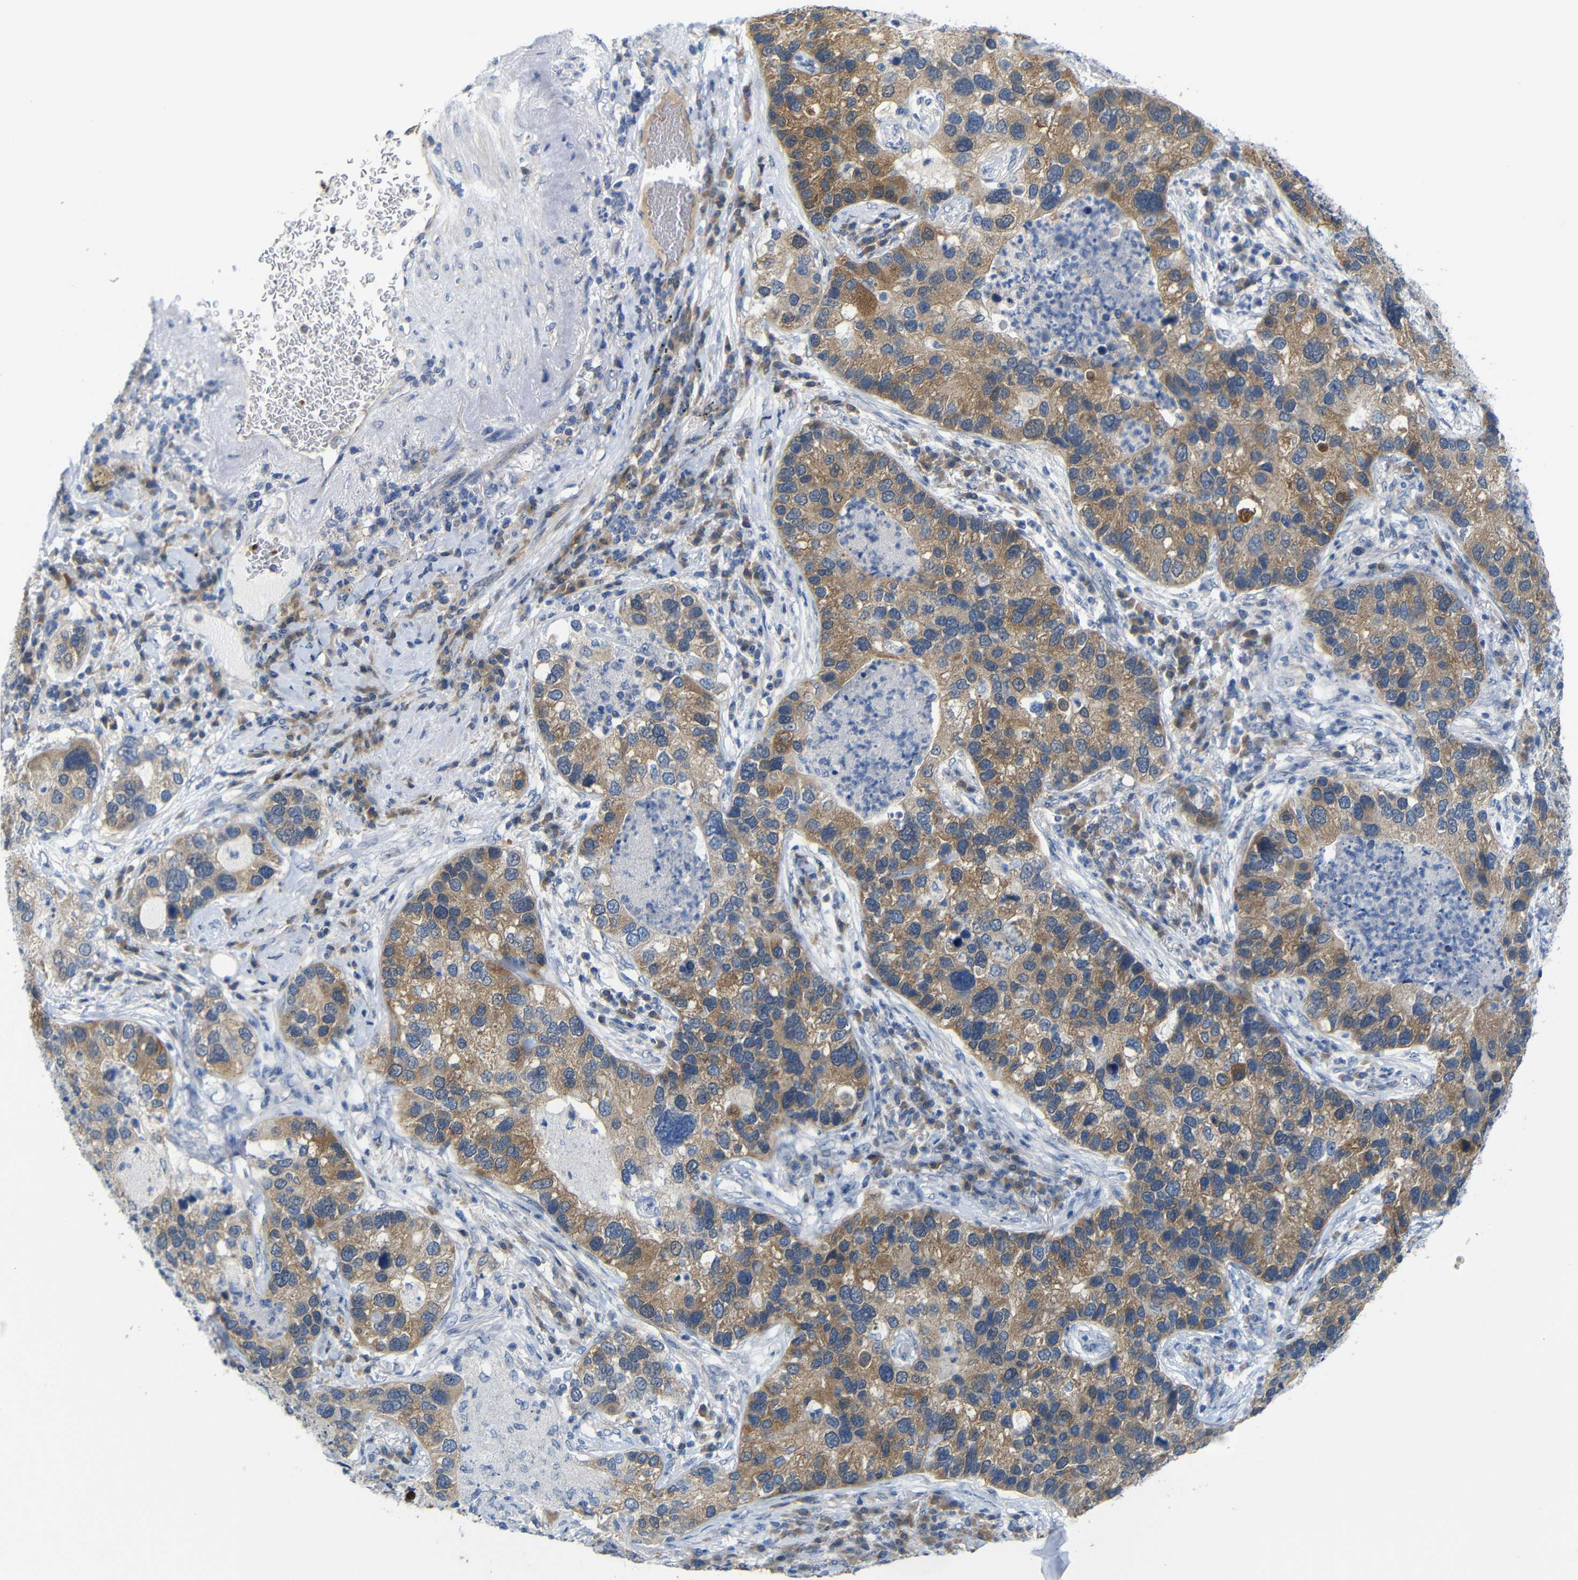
{"staining": {"intensity": "moderate", "quantity": ">75%", "location": "cytoplasmic/membranous"}, "tissue": "lung cancer", "cell_type": "Tumor cells", "image_type": "cancer", "snomed": [{"axis": "morphology", "description": "Normal tissue, NOS"}, {"axis": "morphology", "description": "Adenocarcinoma, NOS"}, {"axis": "topography", "description": "Bronchus"}, {"axis": "topography", "description": "Lung"}], "caption": "Immunohistochemical staining of human adenocarcinoma (lung) shows moderate cytoplasmic/membranous protein staining in approximately >75% of tumor cells. (brown staining indicates protein expression, while blue staining denotes nuclei).", "gene": "TBC1D32", "patient": {"sex": "male", "age": 54}}